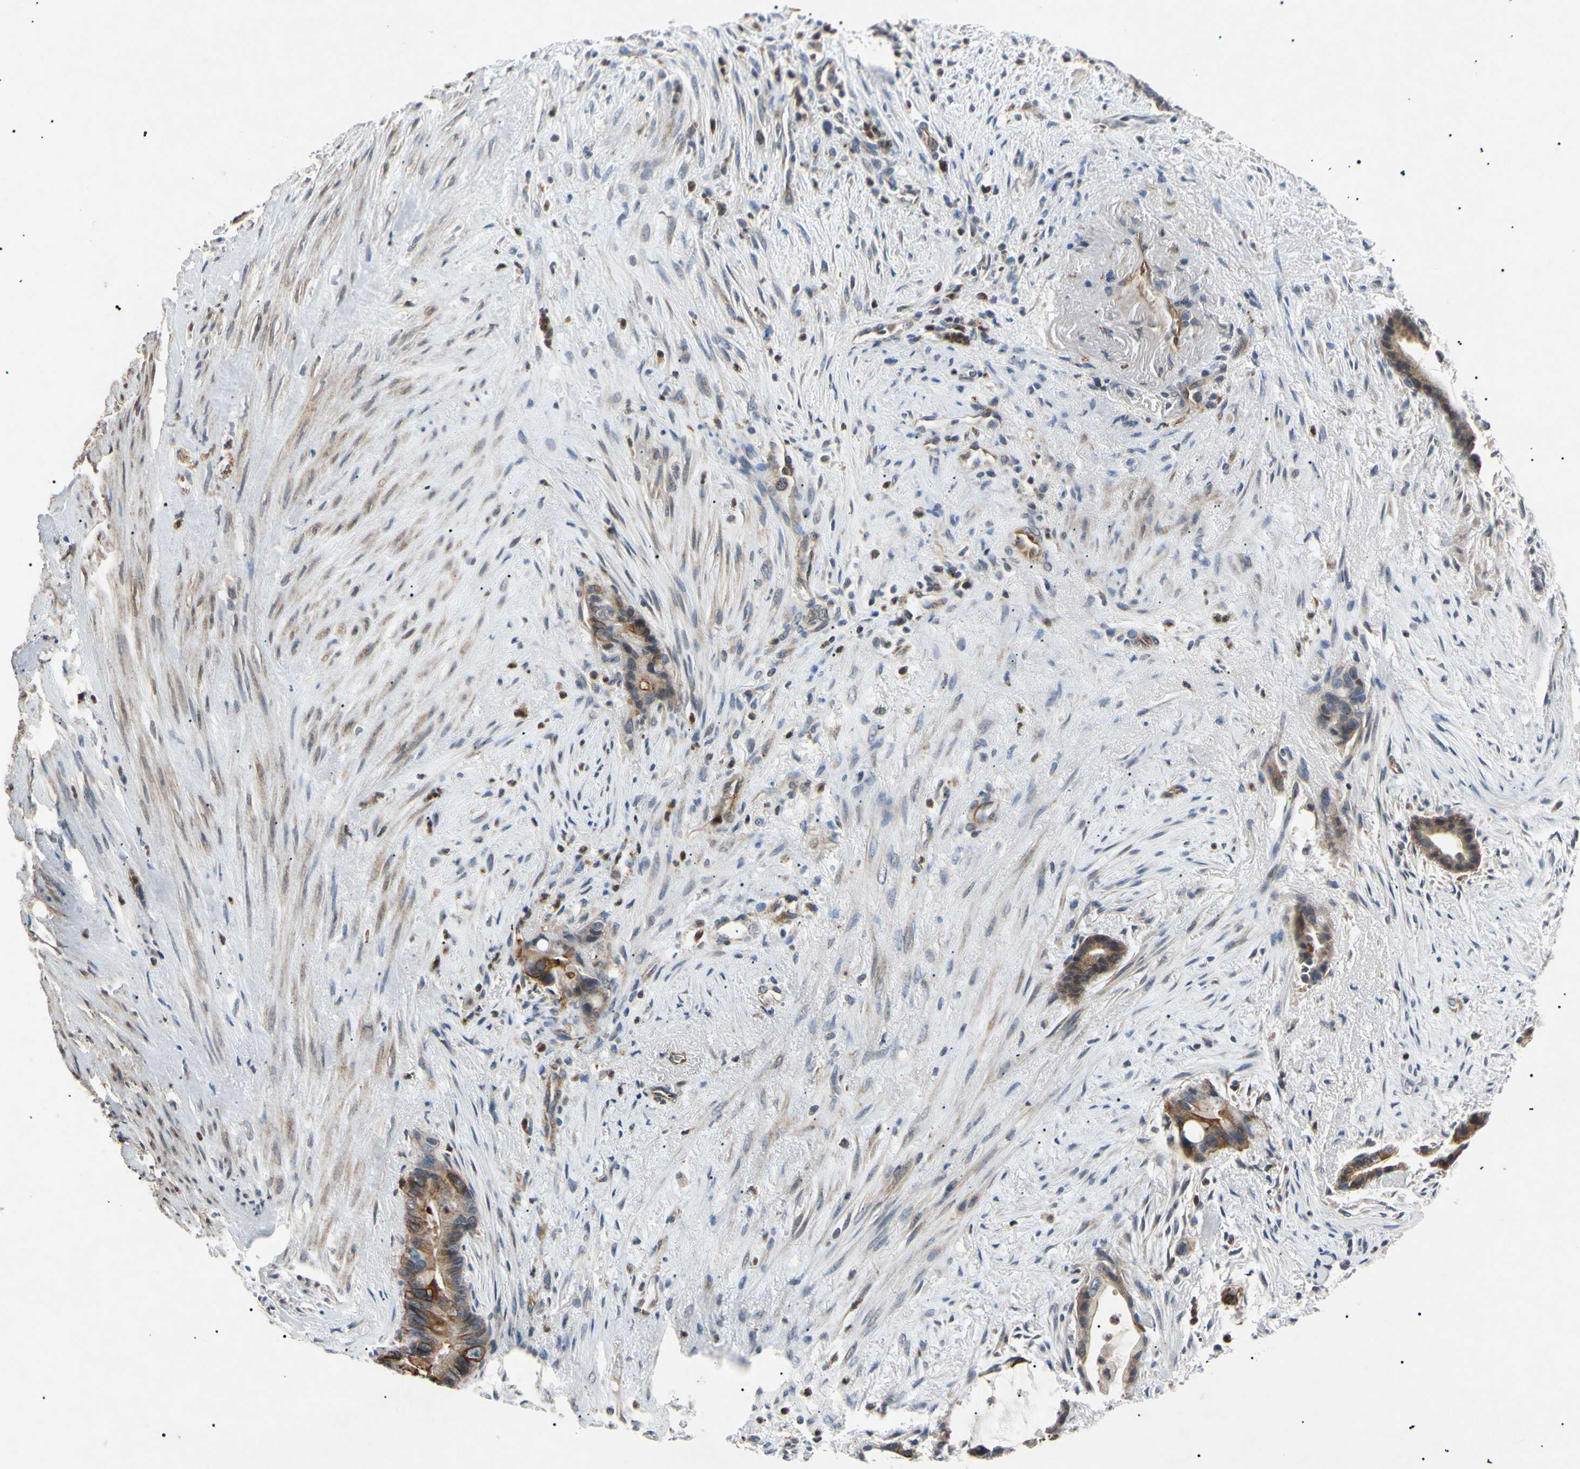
{"staining": {"intensity": "moderate", "quantity": "<25%", "location": "cytoplasmic/membranous"}, "tissue": "liver cancer", "cell_type": "Tumor cells", "image_type": "cancer", "snomed": [{"axis": "morphology", "description": "Cholangiocarcinoma"}, {"axis": "topography", "description": "Liver"}], "caption": "Protein staining of liver cancer tissue shows moderate cytoplasmic/membranous expression in approximately <25% of tumor cells. The staining was performed using DAB to visualize the protein expression in brown, while the nuclei were stained in blue with hematoxylin (Magnification: 20x).", "gene": "TUBB4A", "patient": {"sex": "female", "age": 55}}